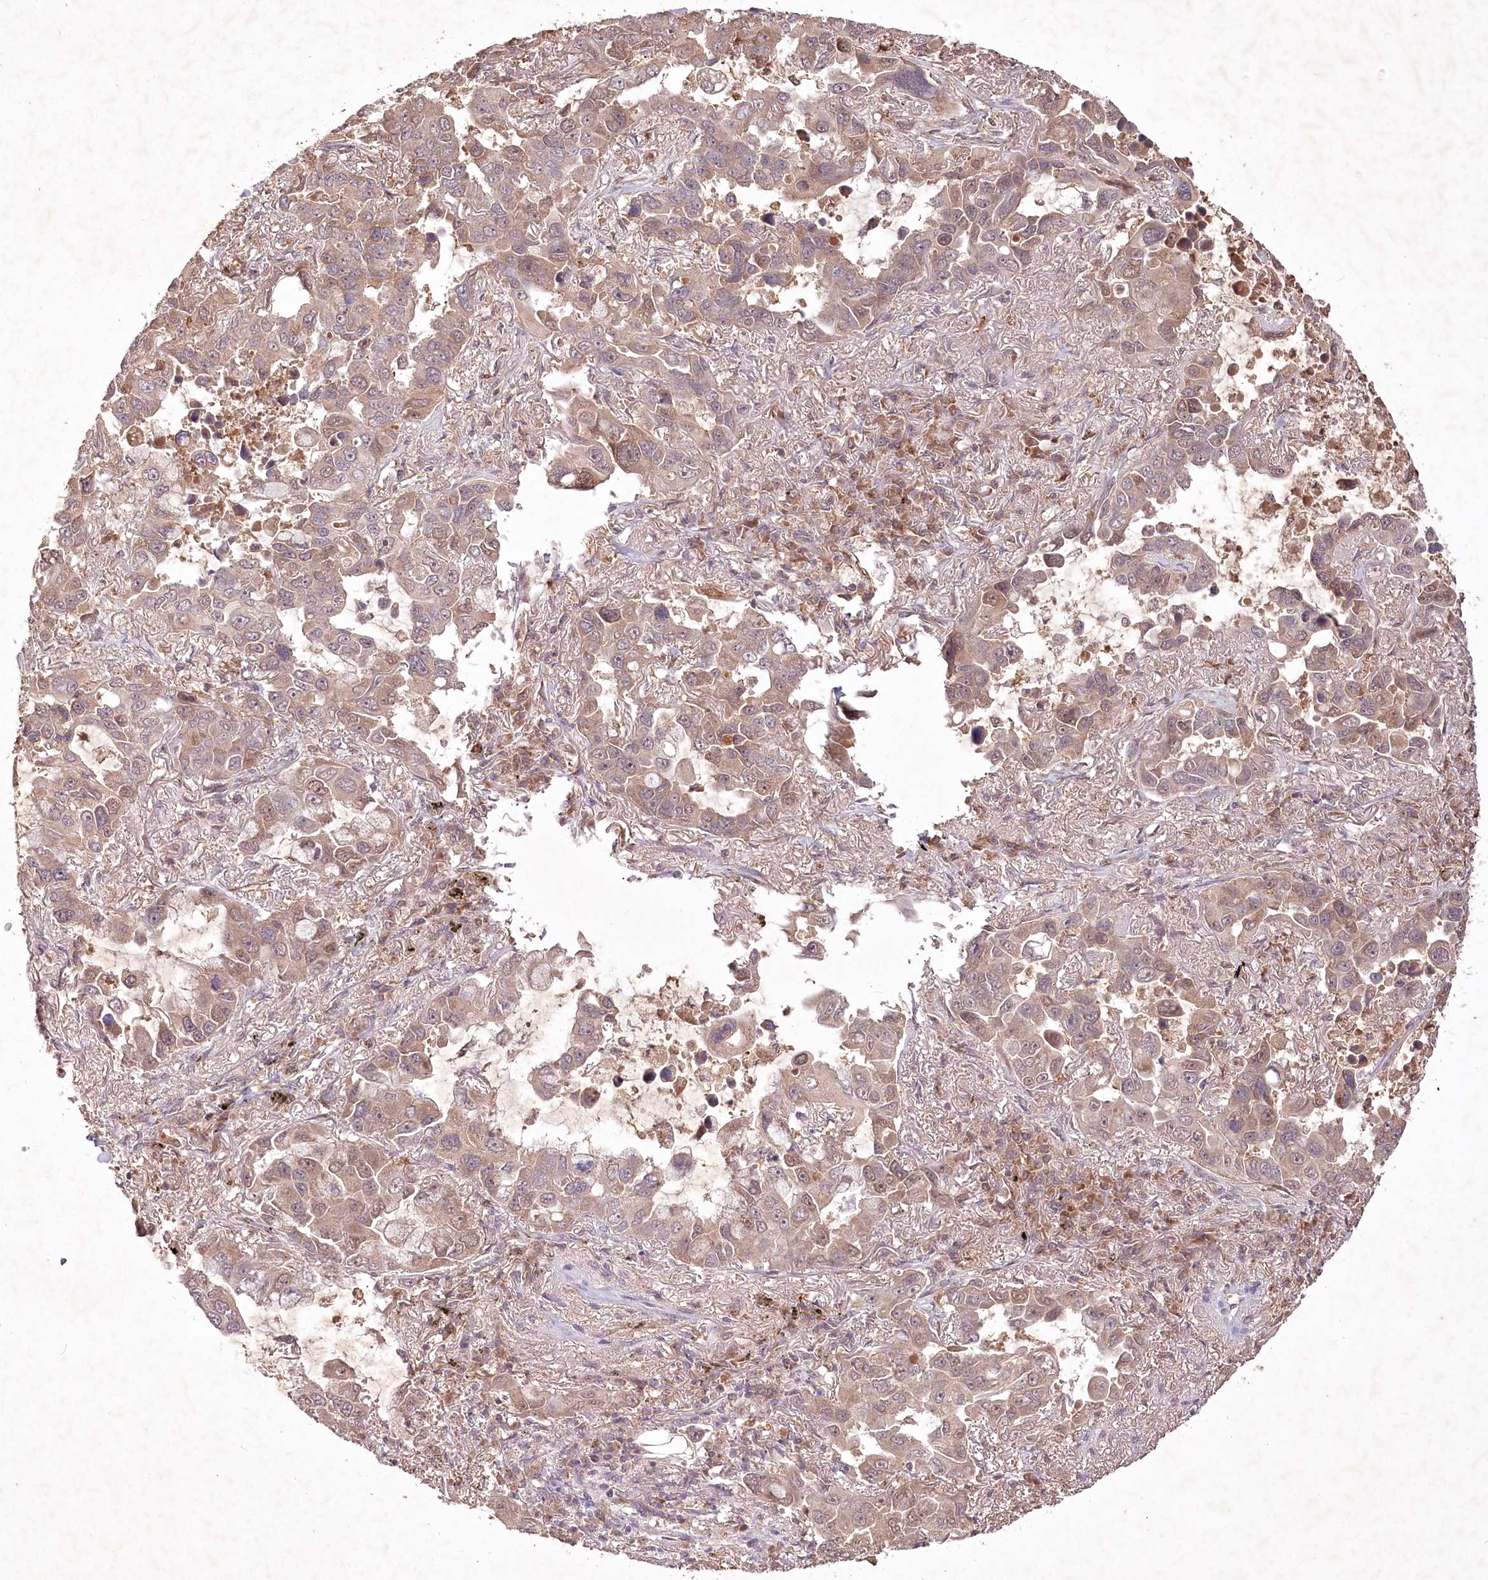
{"staining": {"intensity": "weak", "quantity": ">75%", "location": "cytoplasmic/membranous"}, "tissue": "lung cancer", "cell_type": "Tumor cells", "image_type": "cancer", "snomed": [{"axis": "morphology", "description": "Adenocarcinoma, NOS"}, {"axis": "topography", "description": "Lung"}], "caption": "Lung cancer (adenocarcinoma) was stained to show a protein in brown. There is low levels of weak cytoplasmic/membranous expression in approximately >75% of tumor cells. The staining was performed using DAB (3,3'-diaminobenzidine), with brown indicating positive protein expression. Nuclei are stained blue with hematoxylin.", "gene": "IRAK1BP1", "patient": {"sex": "male", "age": 64}}